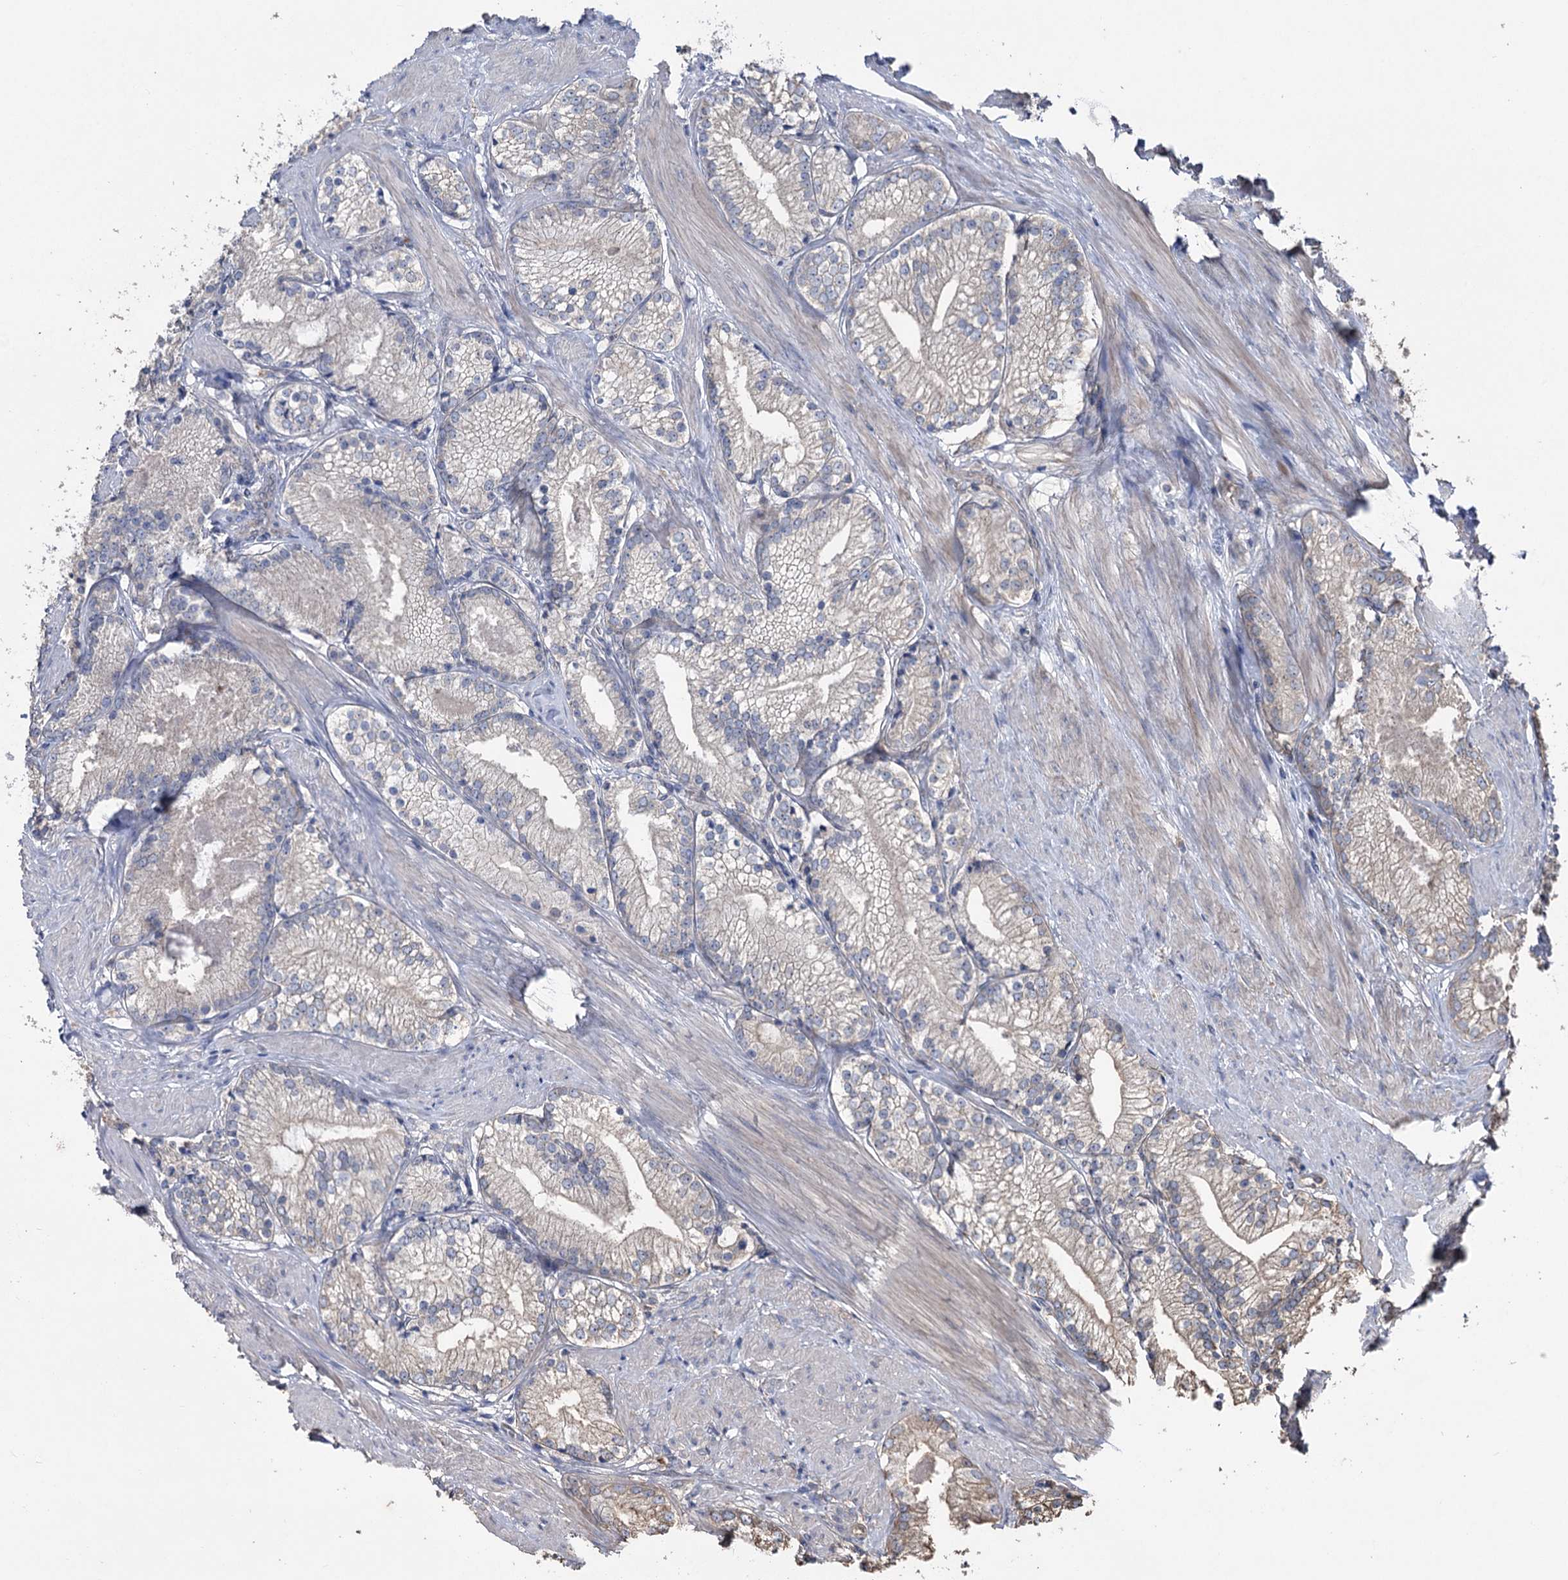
{"staining": {"intensity": "negative", "quantity": "none", "location": "none"}, "tissue": "prostate cancer", "cell_type": "Tumor cells", "image_type": "cancer", "snomed": [{"axis": "morphology", "description": "Adenocarcinoma, High grade"}, {"axis": "topography", "description": "Prostate"}], "caption": "There is no significant staining in tumor cells of prostate adenocarcinoma (high-grade). (Brightfield microscopy of DAB immunohistochemistry (IHC) at high magnification).", "gene": "FAM13B", "patient": {"sex": "male", "age": 66}}